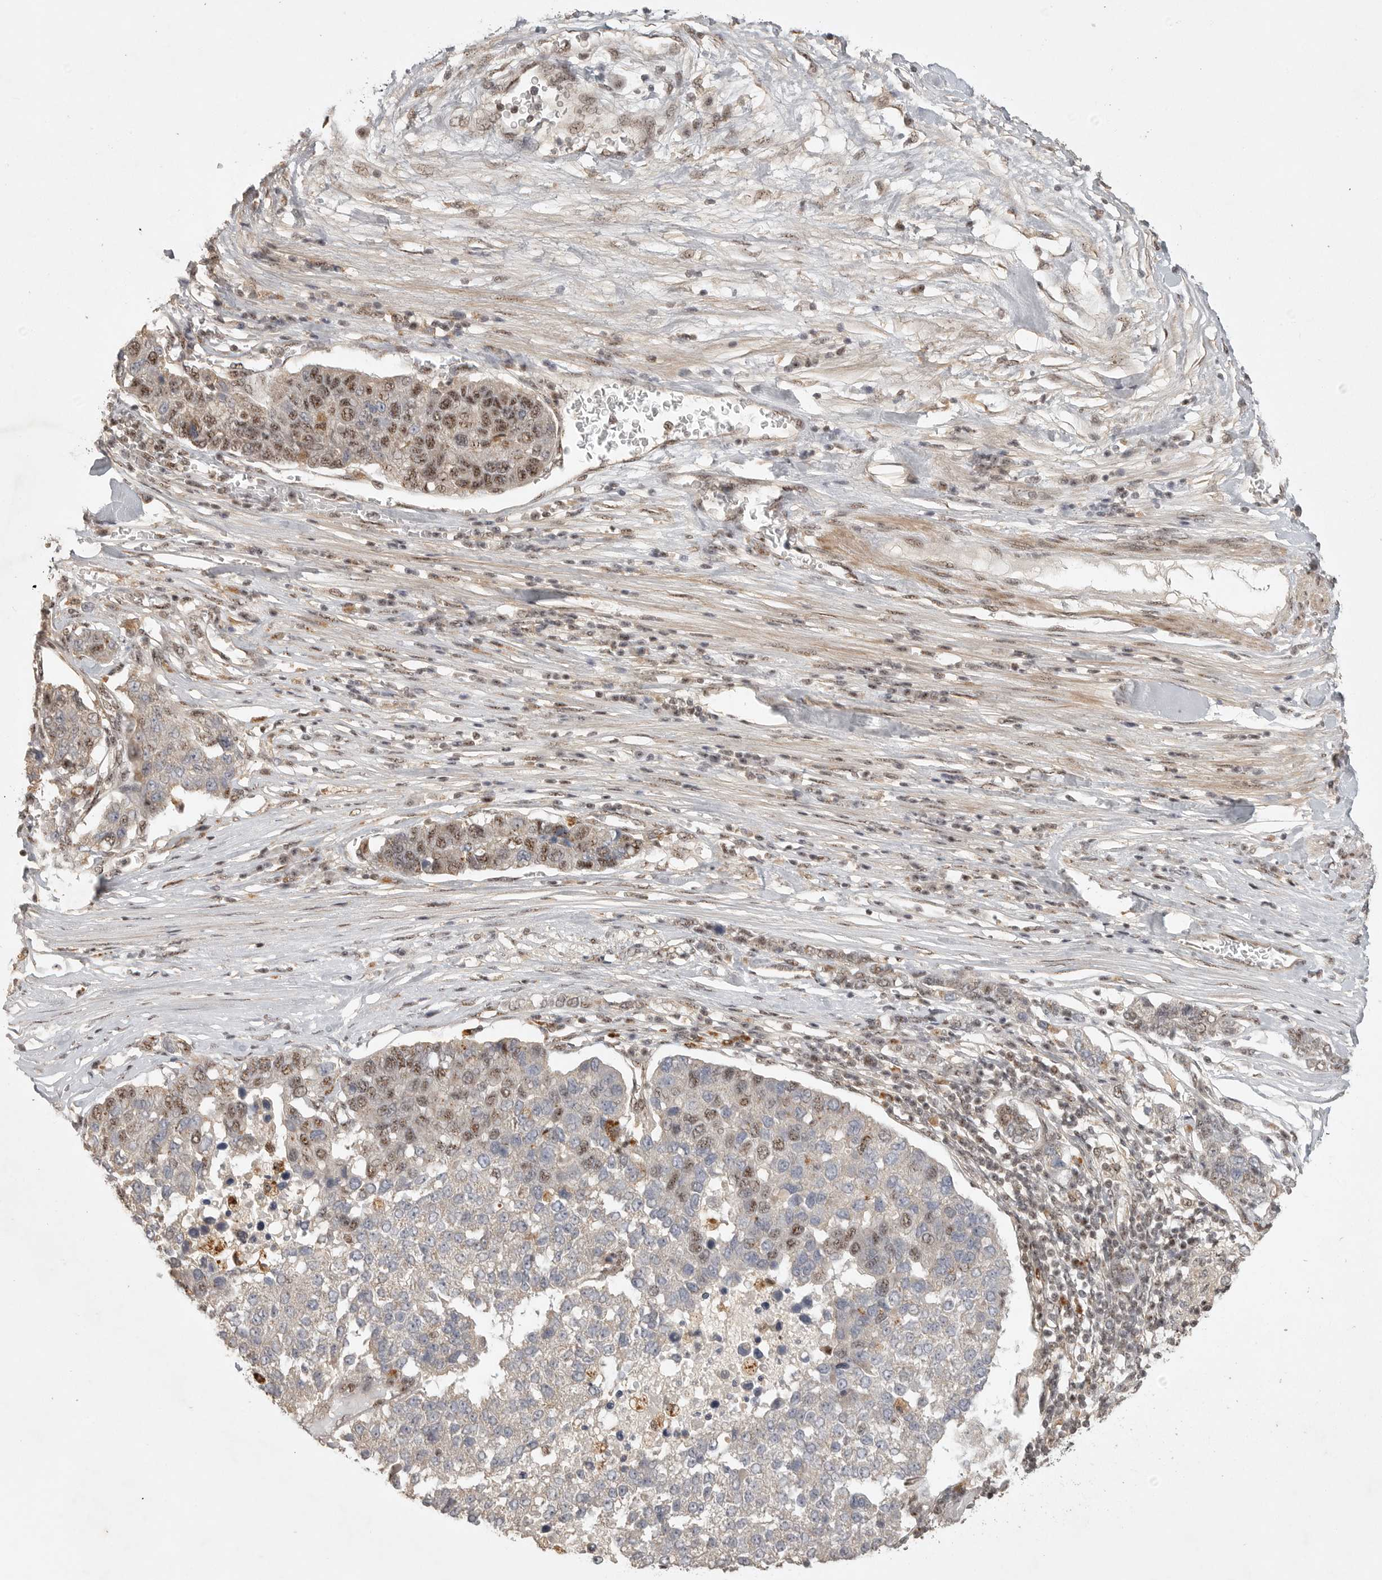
{"staining": {"intensity": "moderate", "quantity": "25%-75%", "location": "nuclear"}, "tissue": "pancreatic cancer", "cell_type": "Tumor cells", "image_type": "cancer", "snomed": [{"axis": "morphology", "description": "Adenocarcinoma, NOS"}, {"axis": "topography", "description": "Pancreas"}], "caption": "High-magnification brightfield microscopy of adenocarcinoma (pancreatic) stained with DAB (brown) and counterstained with hematoxylin (blue). tumor cells exhibit moderate nuclear expression is present in approximately25%-75% of cells.", "gene": "POMP", "patient": {"sex": "female", "age": 61}}